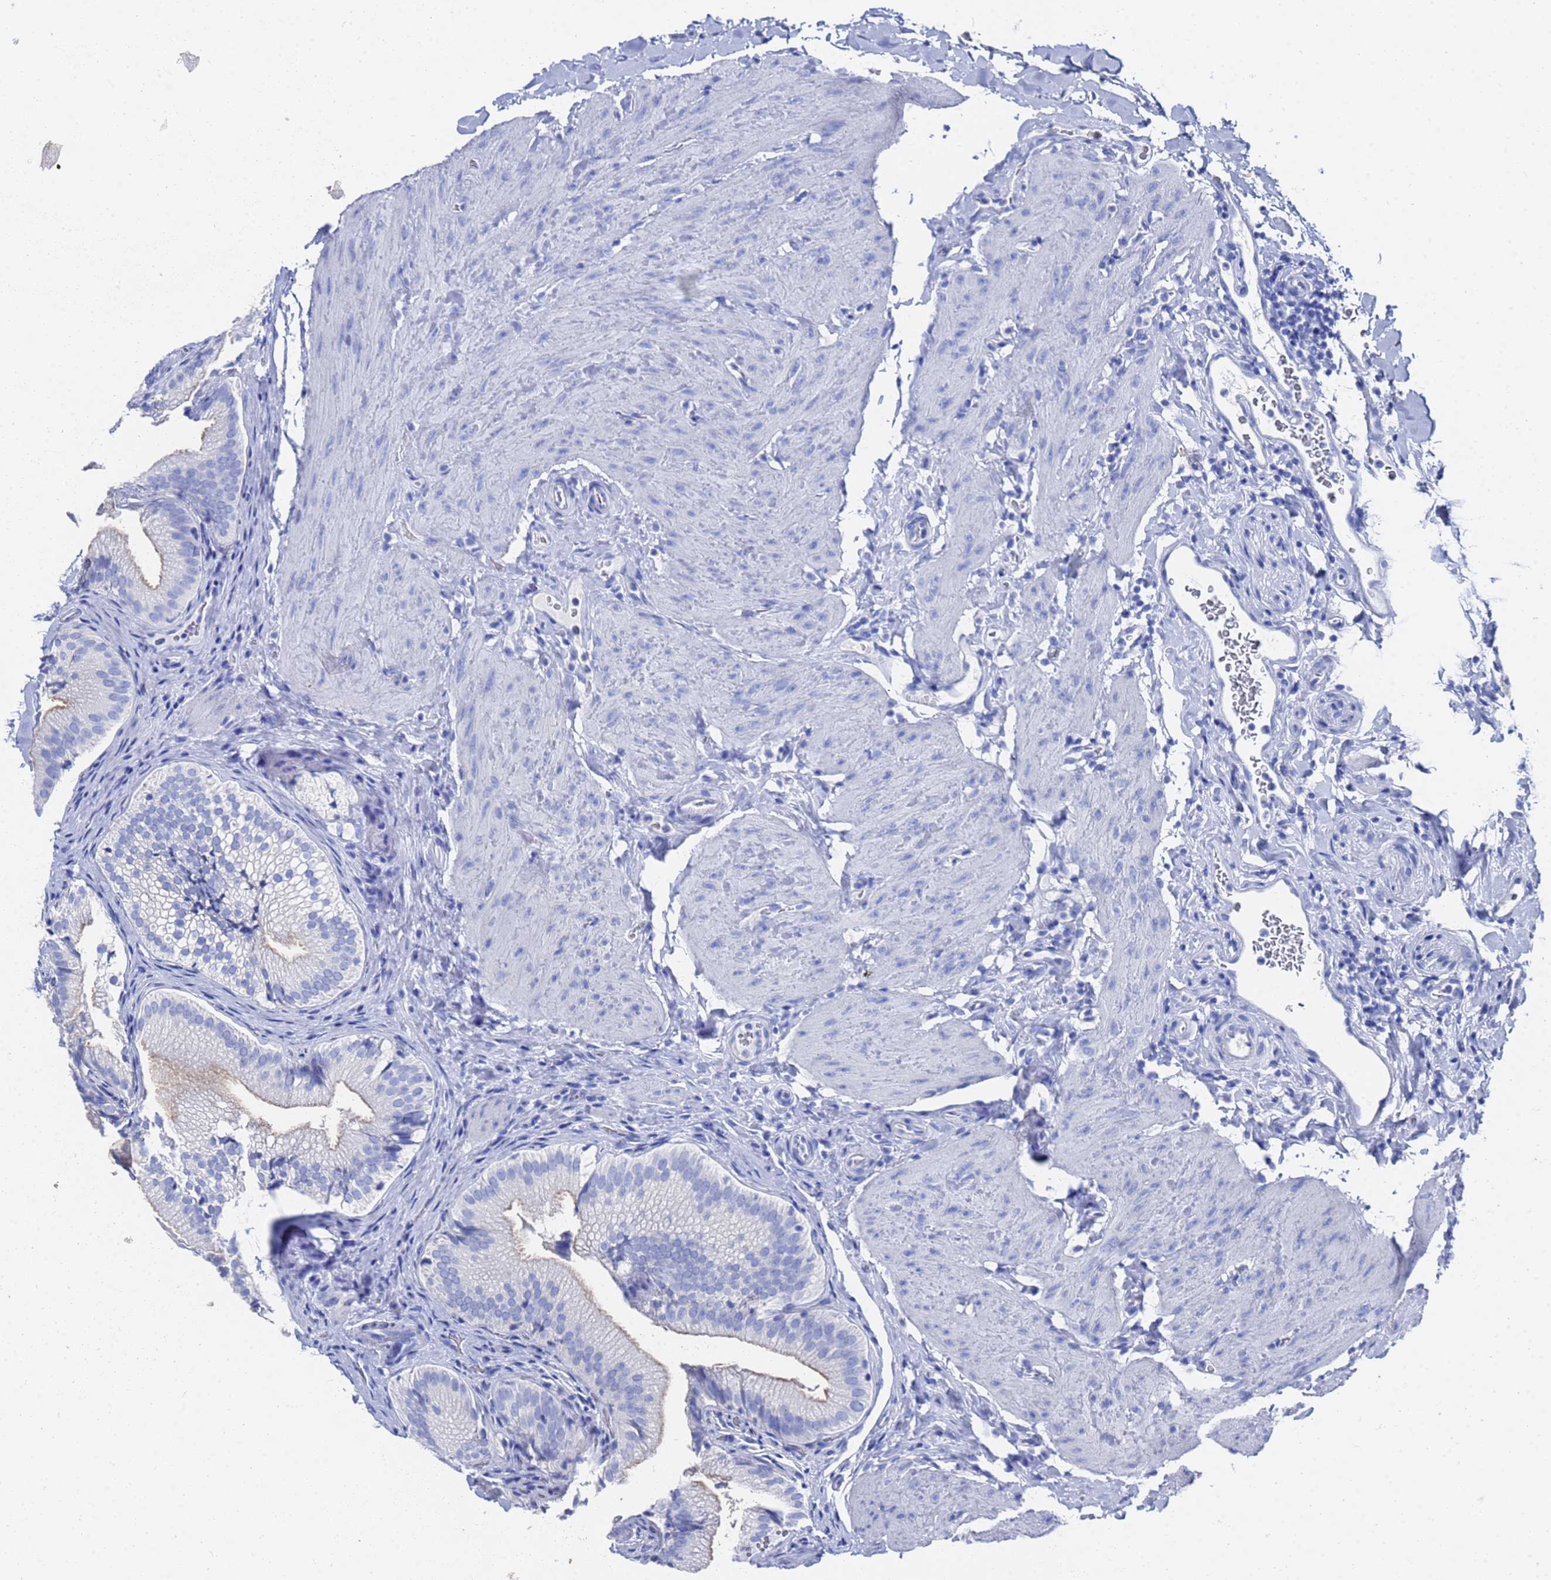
{"staining": {"intensity": "negative", "quantity": "none", "location": "none"}, "tissue": "gallbladder", "cell_type": "Glandular cells", "image_type": "normal", "snomed": [{"axis": "morphology", "description": "Normal tissue, NOS"}, {"axis": "topography", "description": "Gallbladder"}], "caption": "IHC photomicrograph of normal human gallbladder stained for a protein (brown), which shows no positivity in glandular cells.", "gene": "GGT1", "patient": {"sex": "female", "age": 30}}